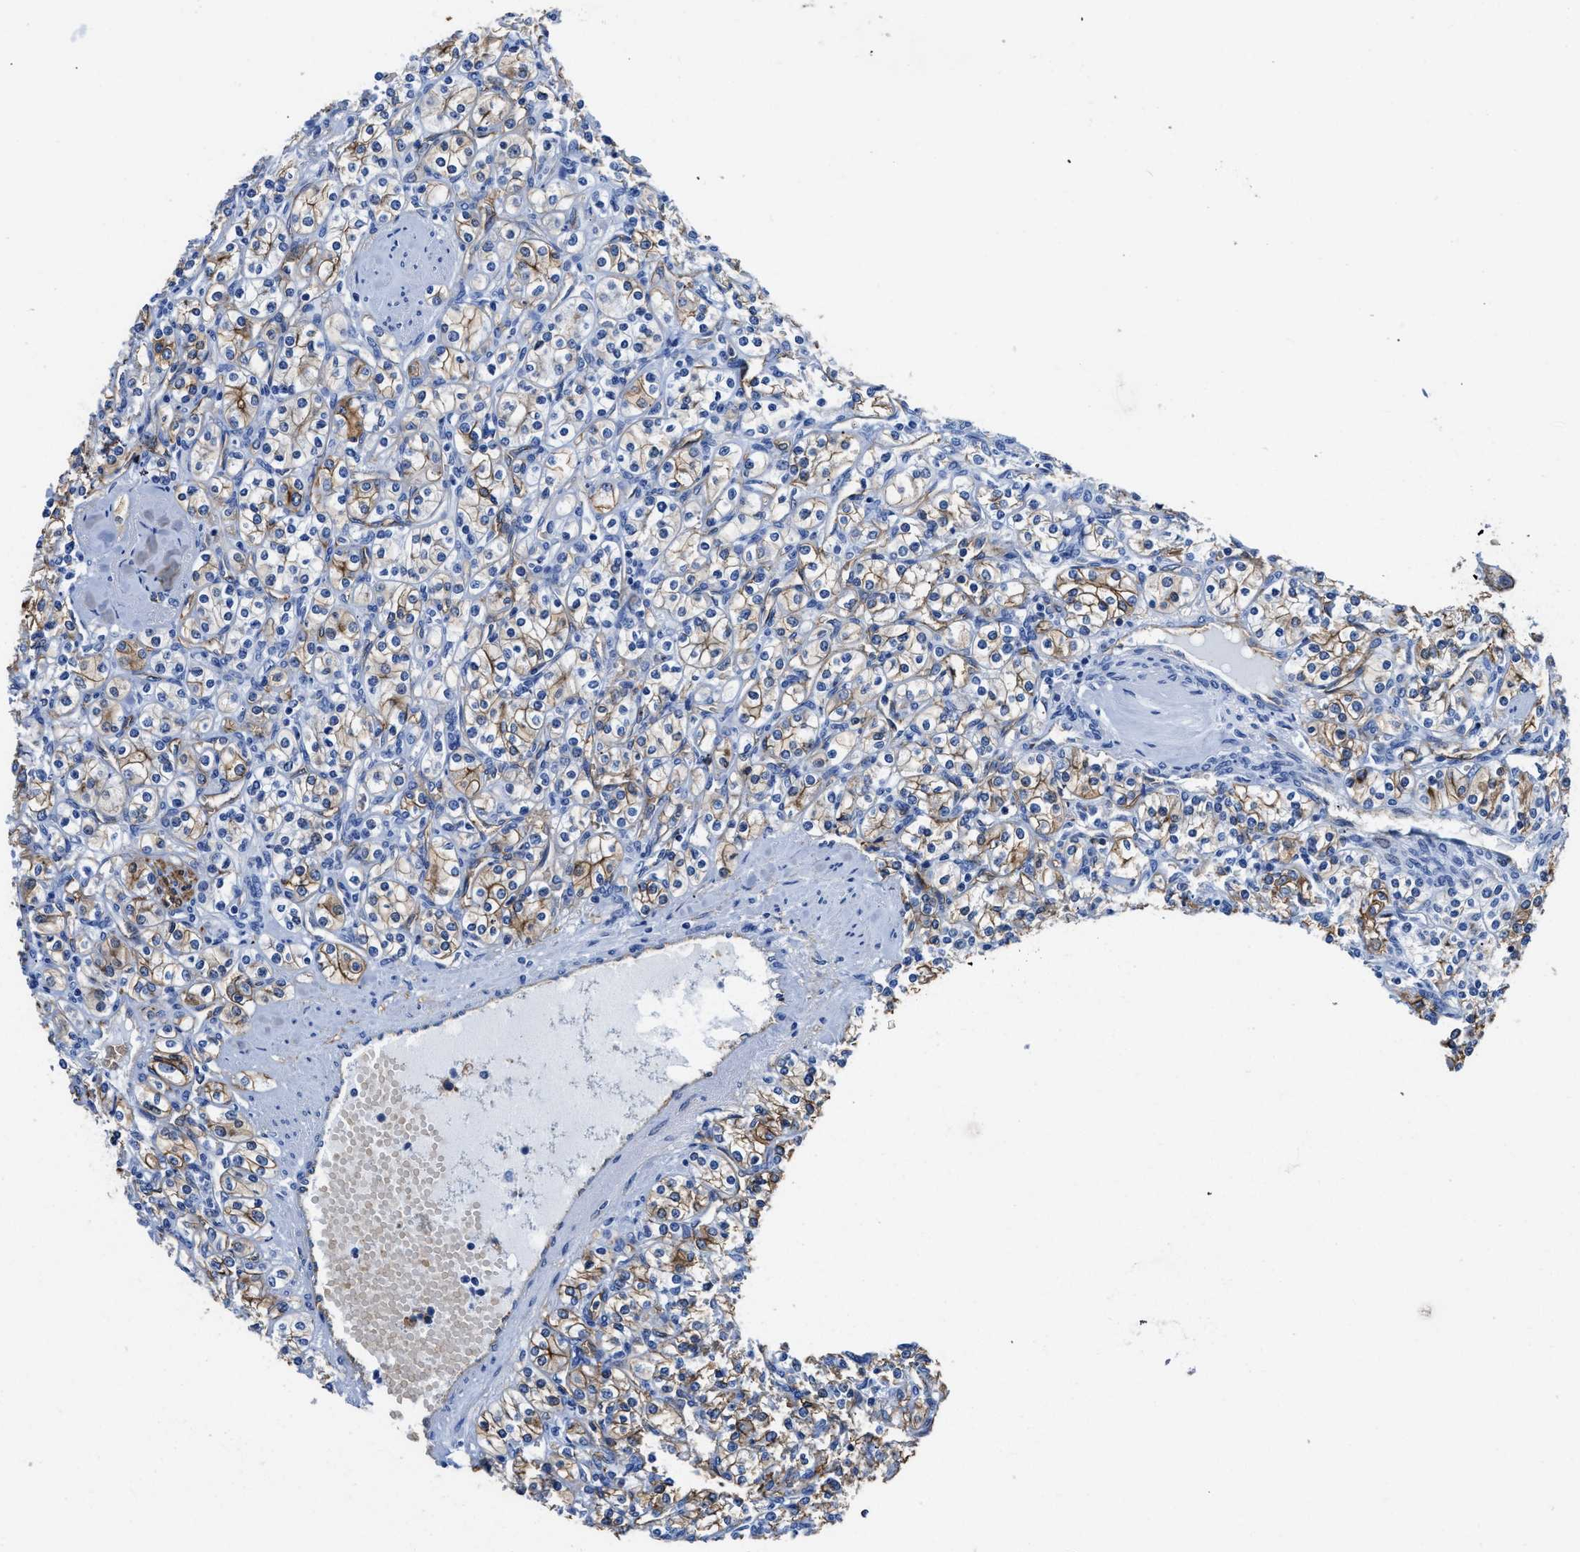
{"staining": {"intensity": "moderate", "quantity": ">75%", "location": "cytoplasmic/membranous"}, "tissue": "renal cancer", "cell_type": "Tumor cells", "image_type": "cancer", "snomed": [{"axis": "morphology", "description": "Adenocarcinoma, NOS"}, {"axis": "topography", "description": "Kidney"}], "caption": "Renal adenocarcinoma tissue demonstrates moderate cytoplasmic/membranous staining in about >75% of tumor cells", "gene": "AQP1", "patient": {"sex": "male", "age": 77}}